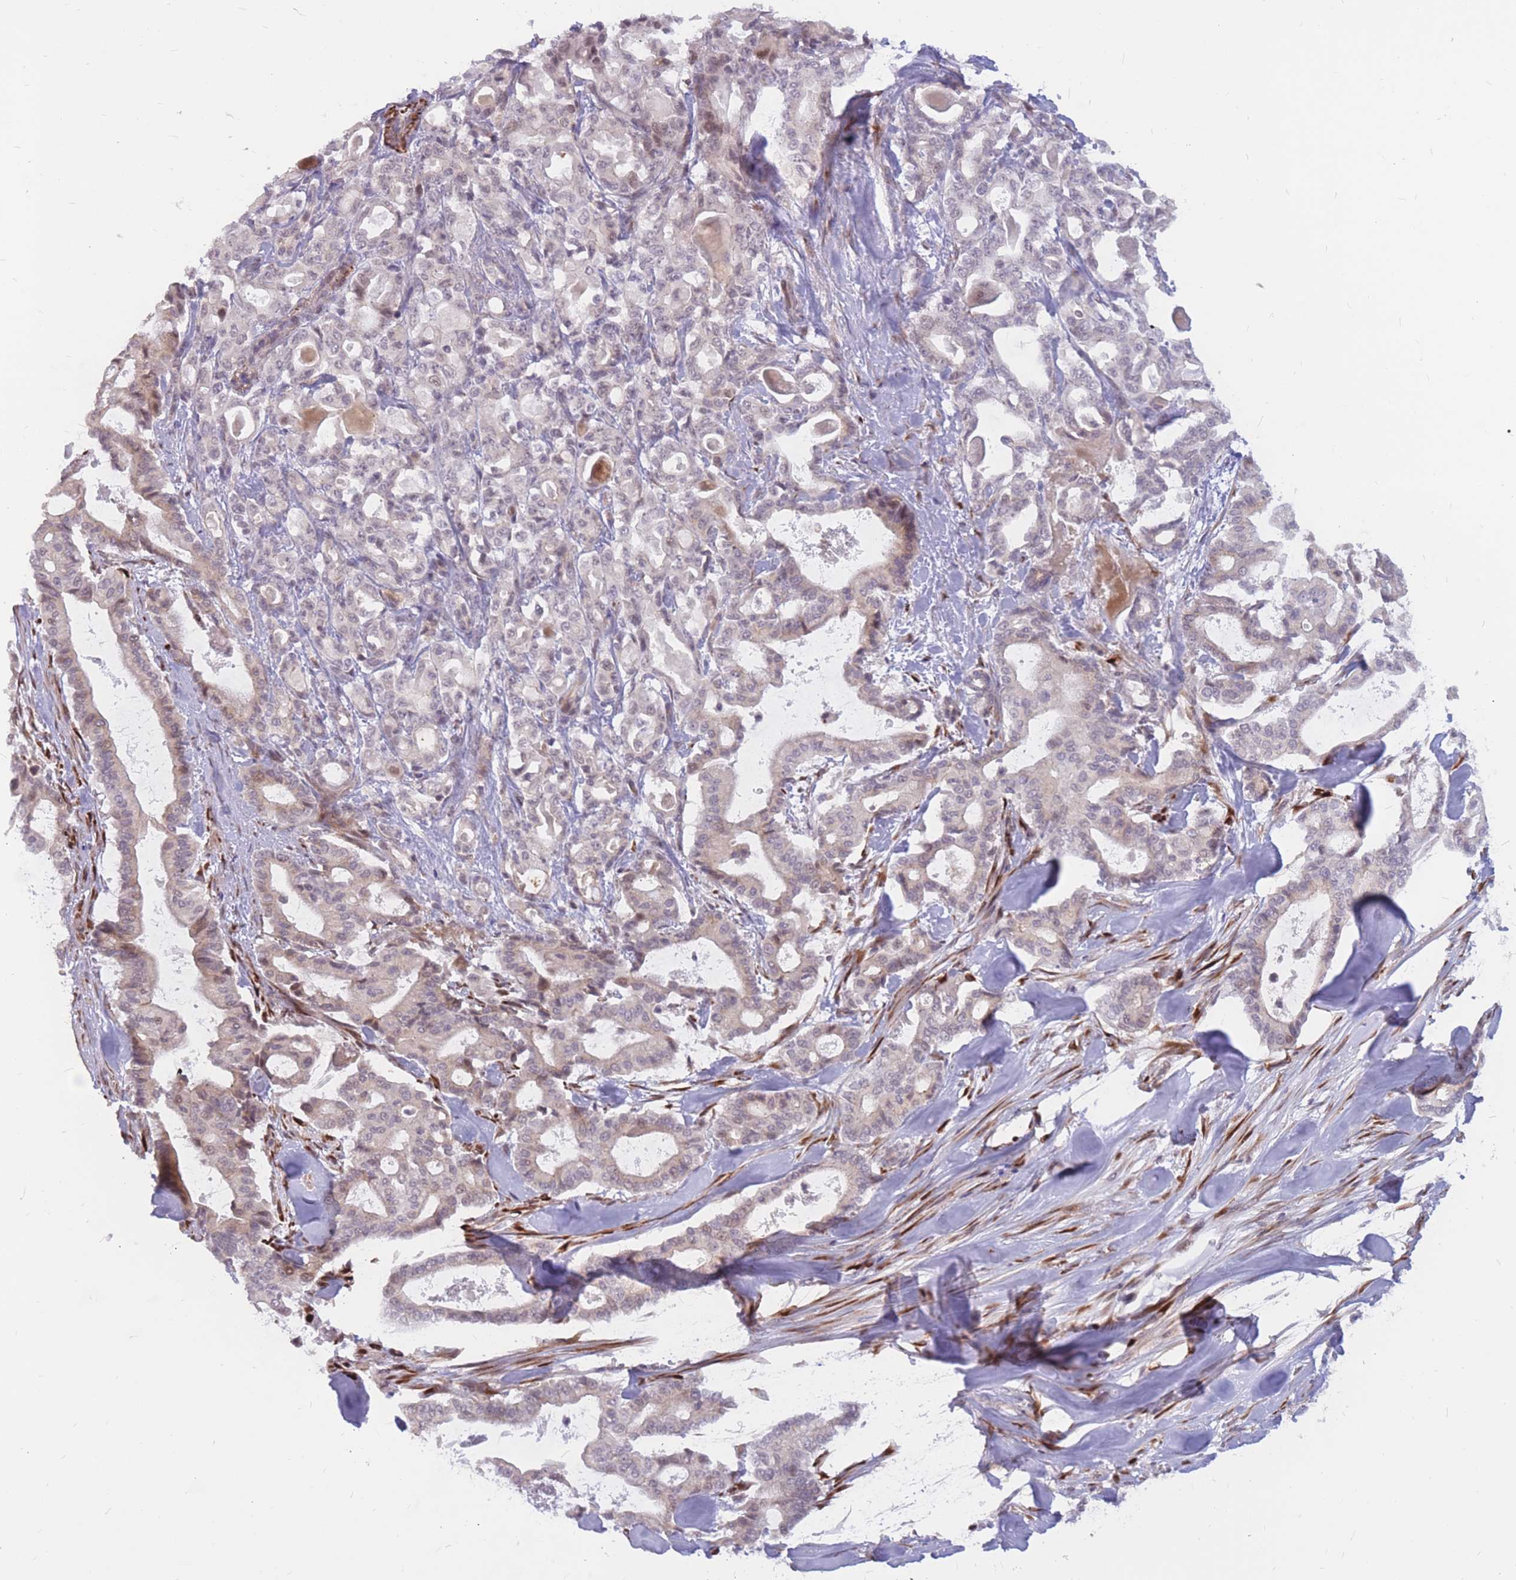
{"staining": {"intensity": "weak", "quantity": "<25%", "location": "cytoplasmic/membranous"}, "tissue": "pancreatic cancer", "cell_type": "Tumor cells", "image_type": "cancer", "snomed": [{"axis": "morphology", "description": "Adenocarcinoma, NOS"}, {"axis": "topography", "description": "Pancreas"}], "caption": "Immunohistochemistry (IHC) photomicrograph of neoplastic tissue: human pancreatic adenocarcinoma stained with DAB (3,3'-diaminobenzidine) reveals no significant protein staining in tumor cells. (Immunohistochemistry, brightfield microscopy, high magnification).", "gene": "ADD2", "patient": {"sex": "male", "age": 63}}